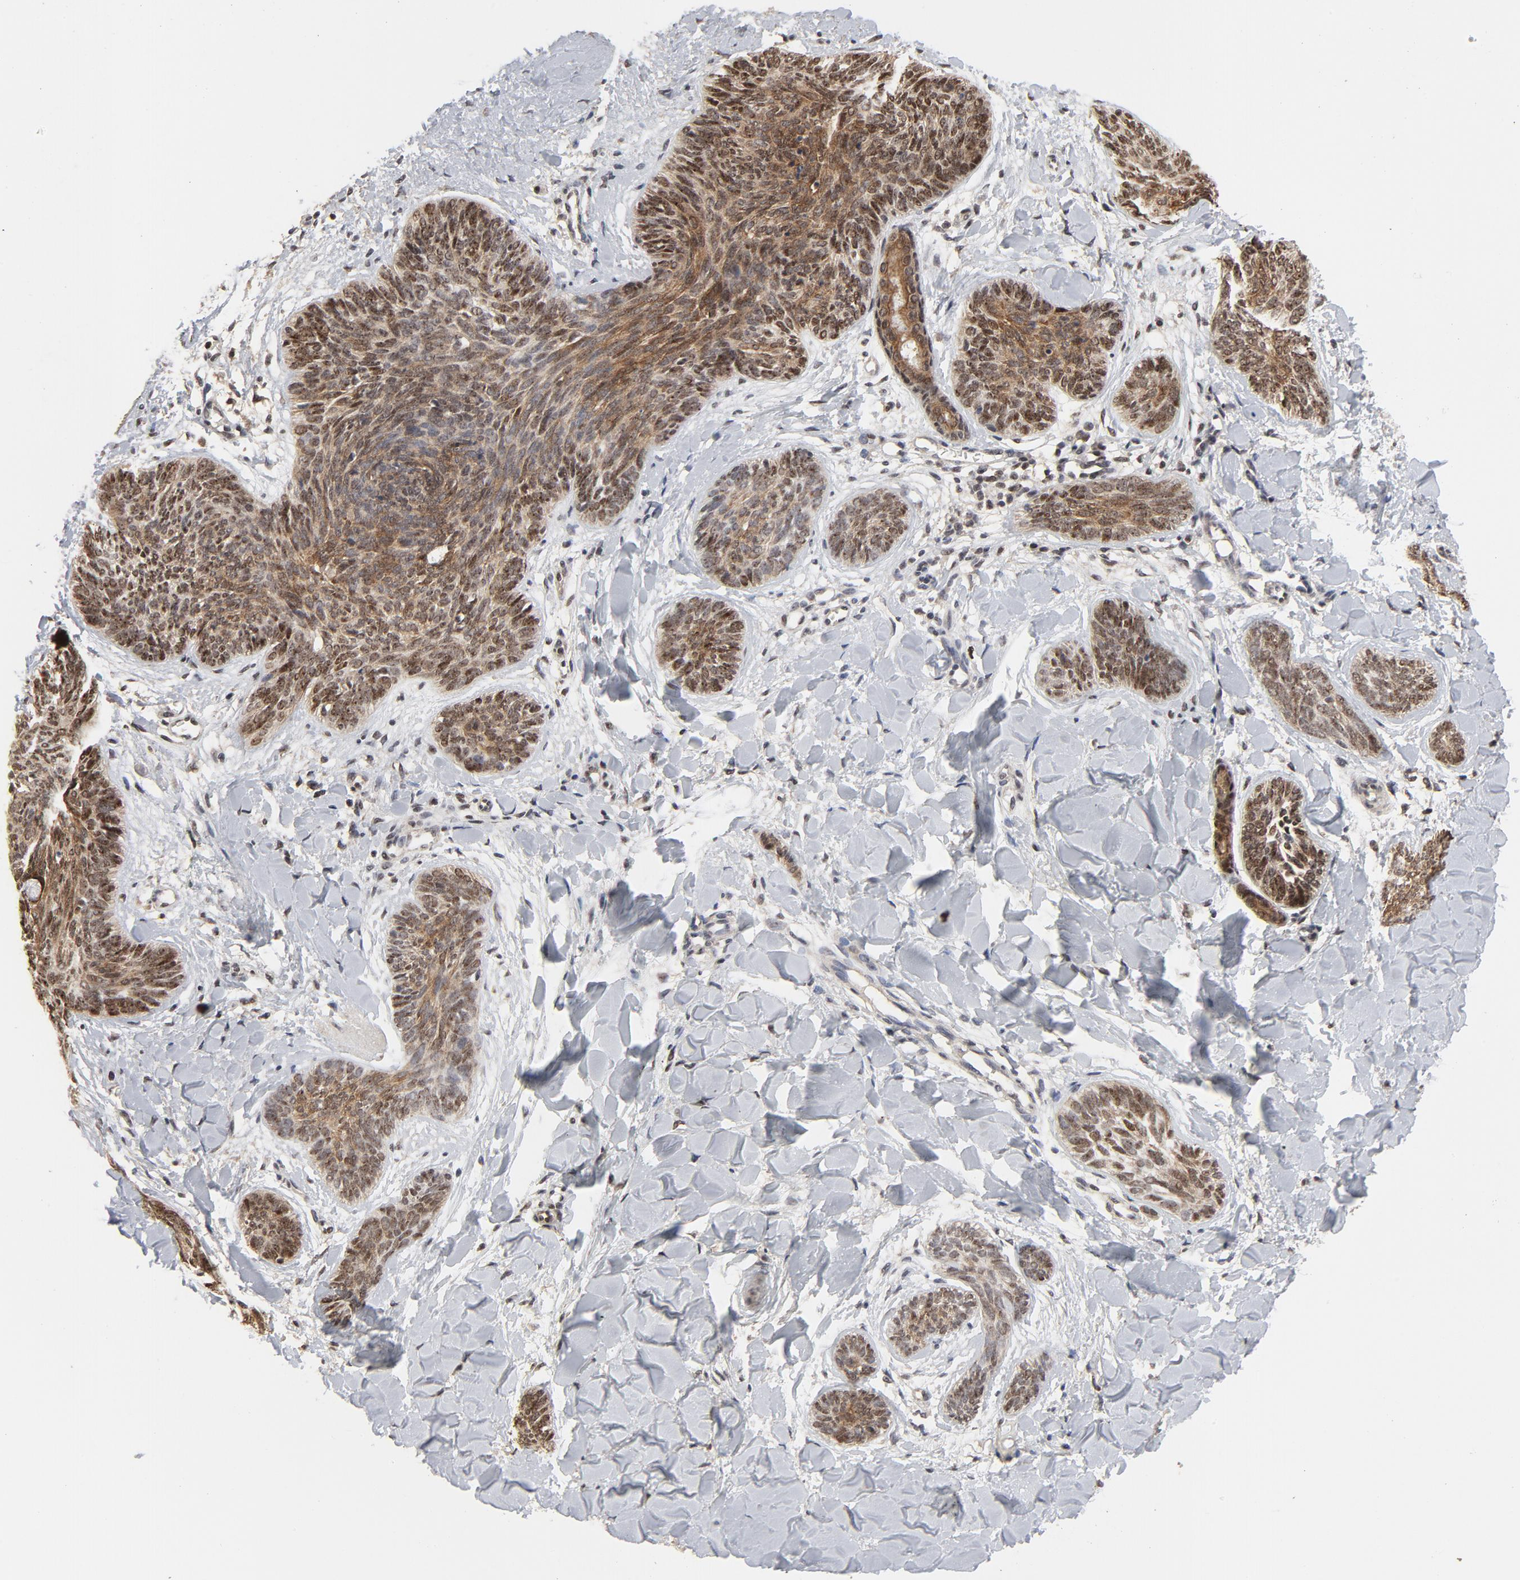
{"staining": {"intensity": "strong", "quantity": ">75%", "location": "nuclear"}, "tissue": "skin cancer", "cell_type": "Tumor cells", "image_type": "cancer", "snomed": [{"axis": "morphology", "description": "Basal cell carcinoma"}, {"axis": "topography", "description": "Skin"}], "caption": "A histopathology image of skin basal cell carcinoma stained for a protein demonstrates strong nuclear brown staining in tumor cells.", "gene": "TP53RK", "patient": {"sex": "female", "age": 81}}